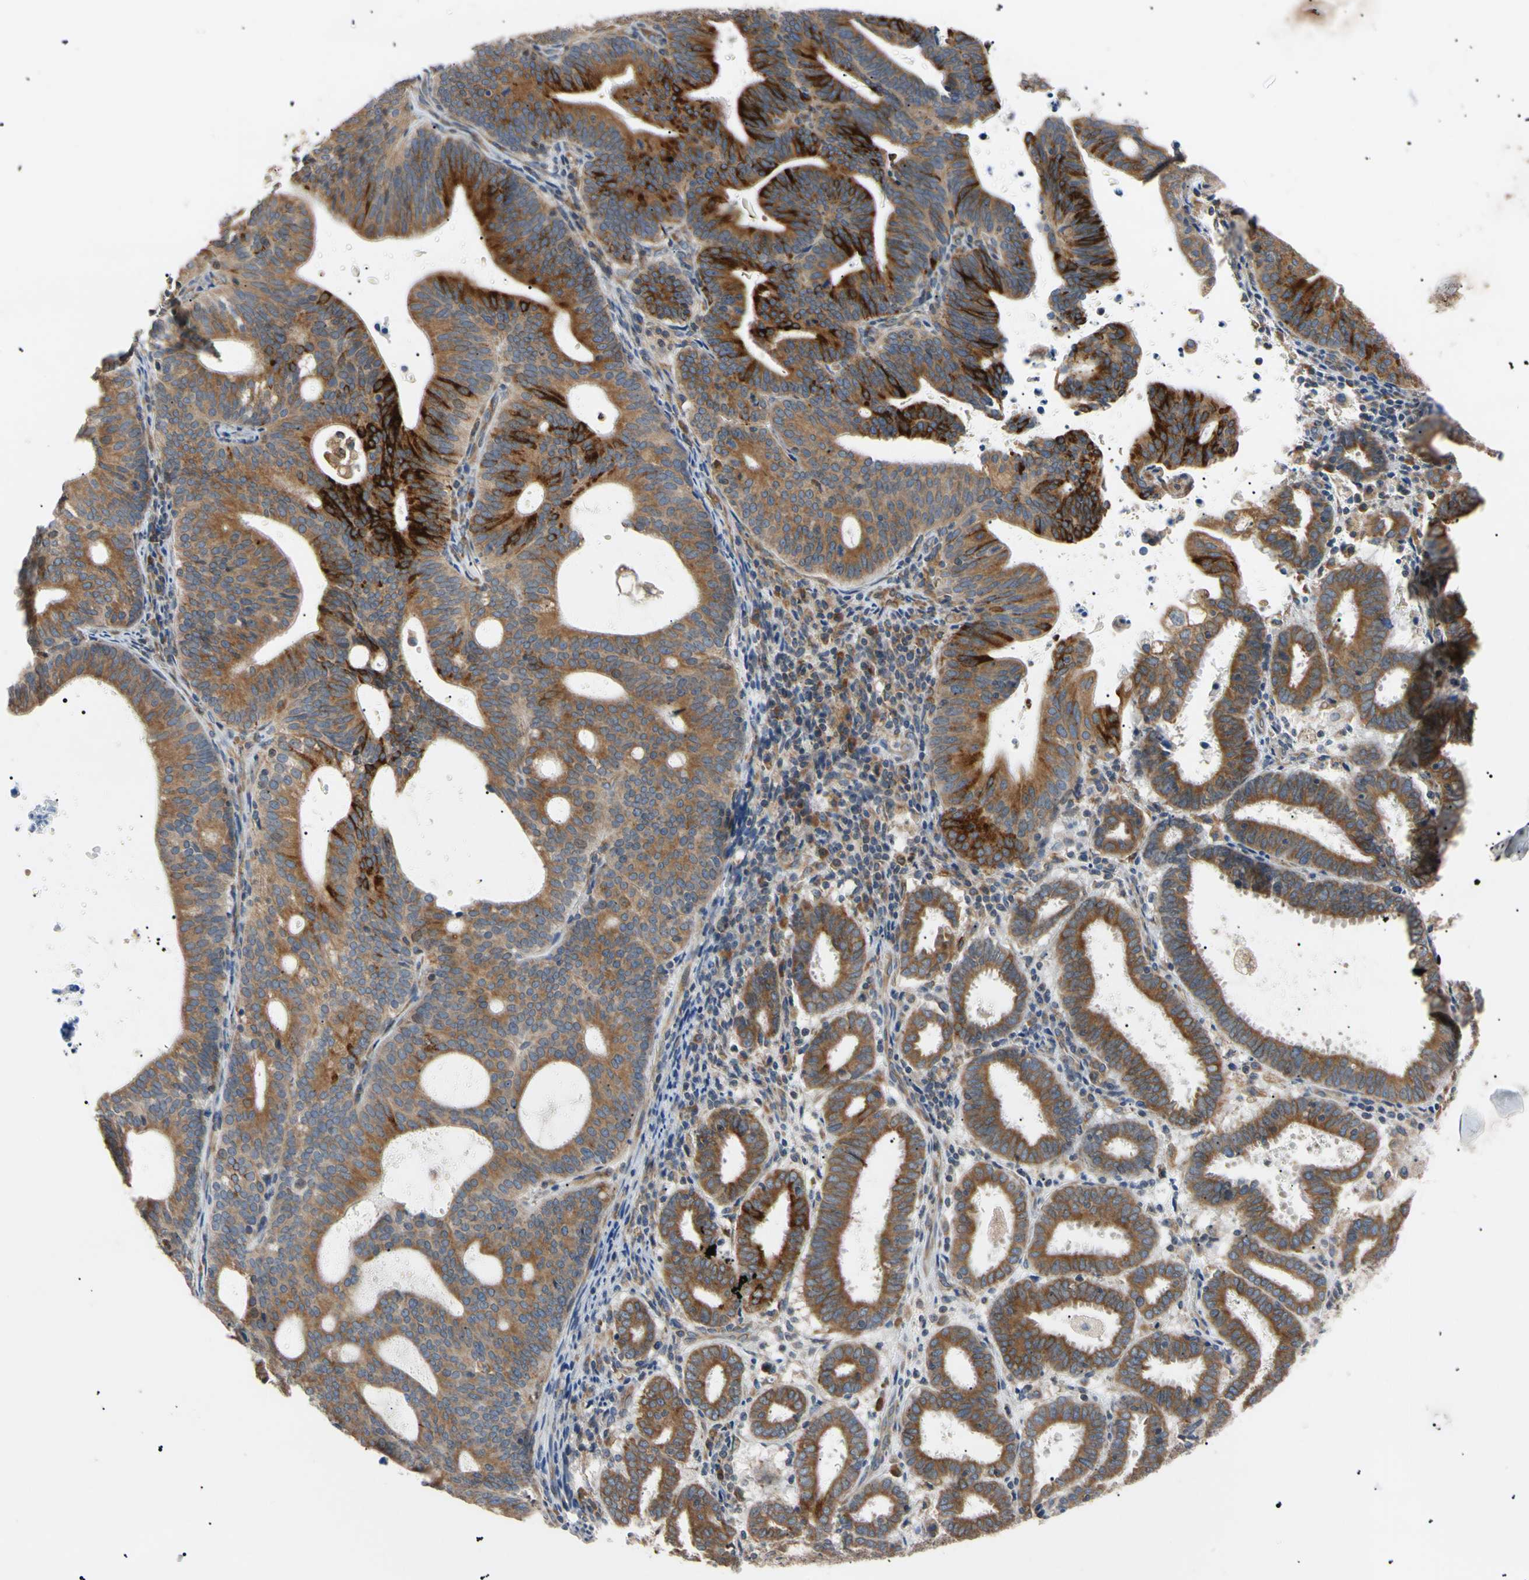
{"staining": {"intensity": "strong", "quantity": ">75%", "location": "cytoplasmic/membranous"}, "tissue": "endometrial cancer", "cell_type": "Tumor cells", "image_type": "cancer", "snomed": [{"axis": "morphology", "description": "Adenocarcinoma, NOS"}, {"axis": "topography", "description": "Uterus"}], "caption": "Immunohistochemical staining of endometrial adenocarcinoma shows high levels of strong cytoplasmic/membranous protein positivity in about >75% of tumor cells.", "gene": "VAPA", "patient": {"sex": "female", "age": 83}}